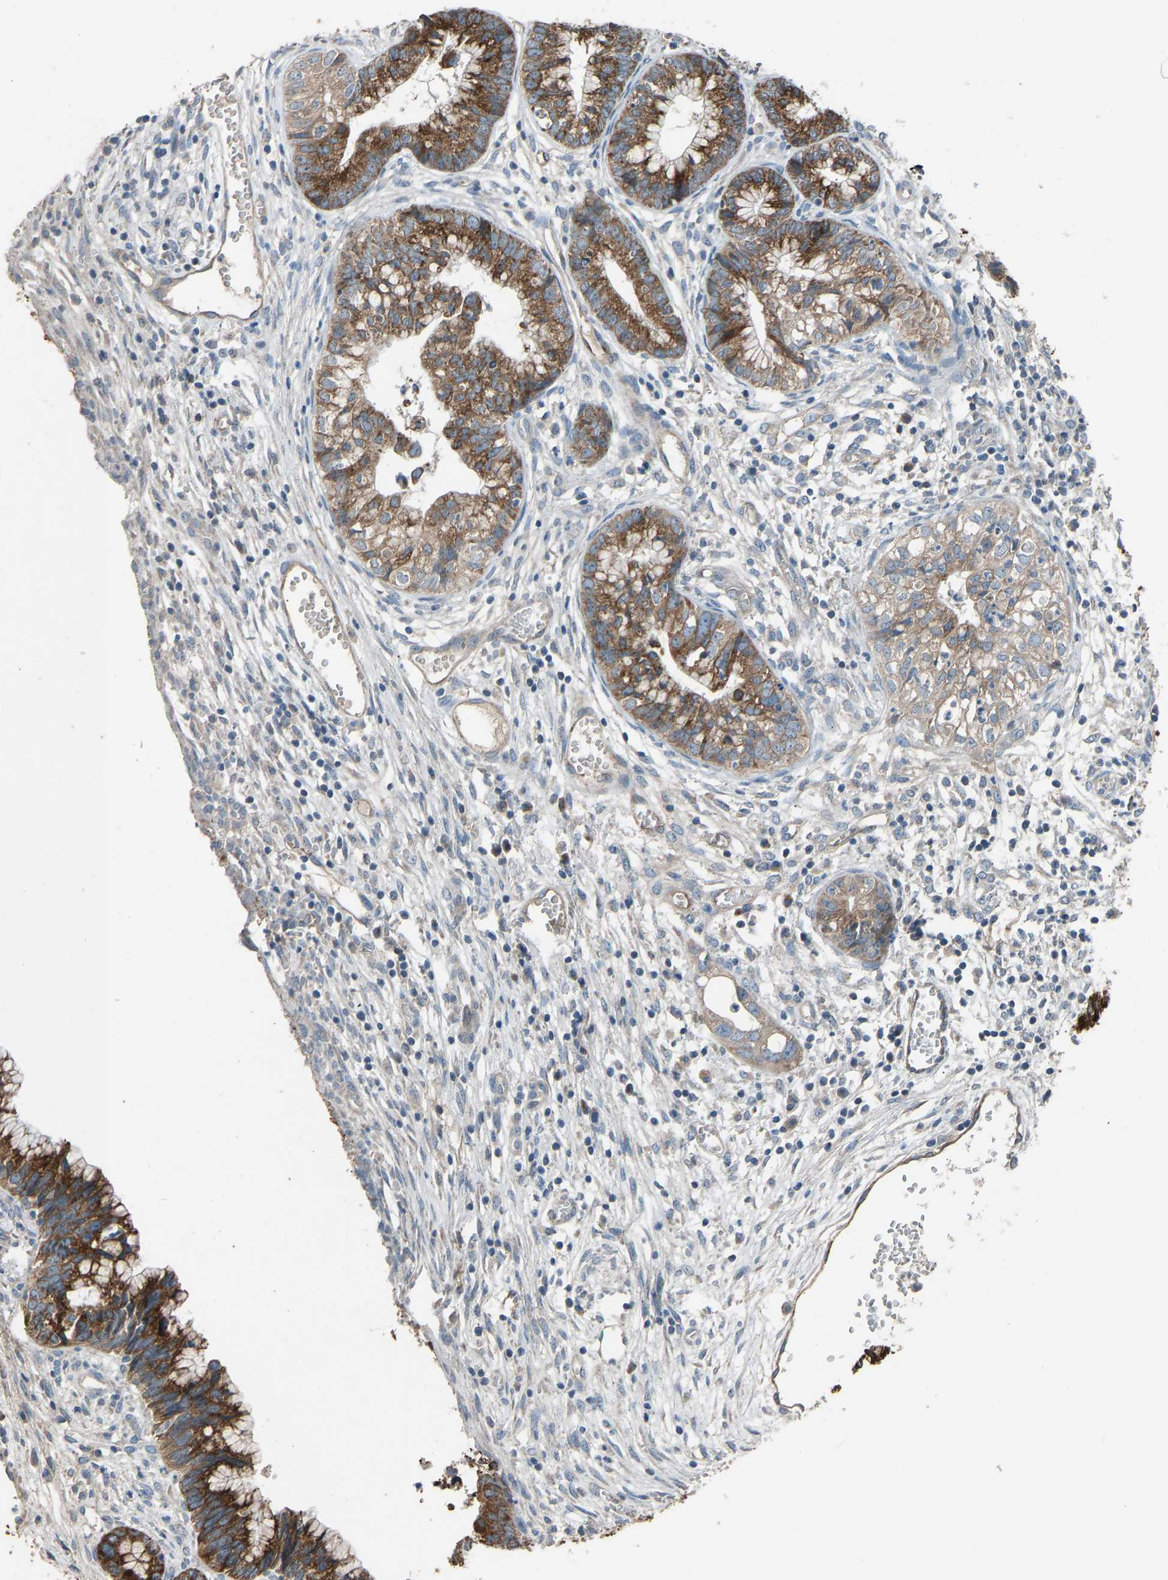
{"staining": {"intensity": "strong", "quantity": ">75%", "location": "cytoplasmic/membranous"}, "tissue": "cervical cancer", "cell_type": "Tumor cells", "image_type": "cancer", "snomed": [{"axis": "morphology", "description": "Adenocarcinoma, NOS"}, {"axis": "topography", "description": "Cervix"}], "caption": "Cervical adenocarcinoma stained for a protein (brown) exhibits strong cytoplasmic/membranous positive expression in about >75% of tumor cells.", "gene": "TGFBR3", "patient": {"sex": "female", "age": 44}}